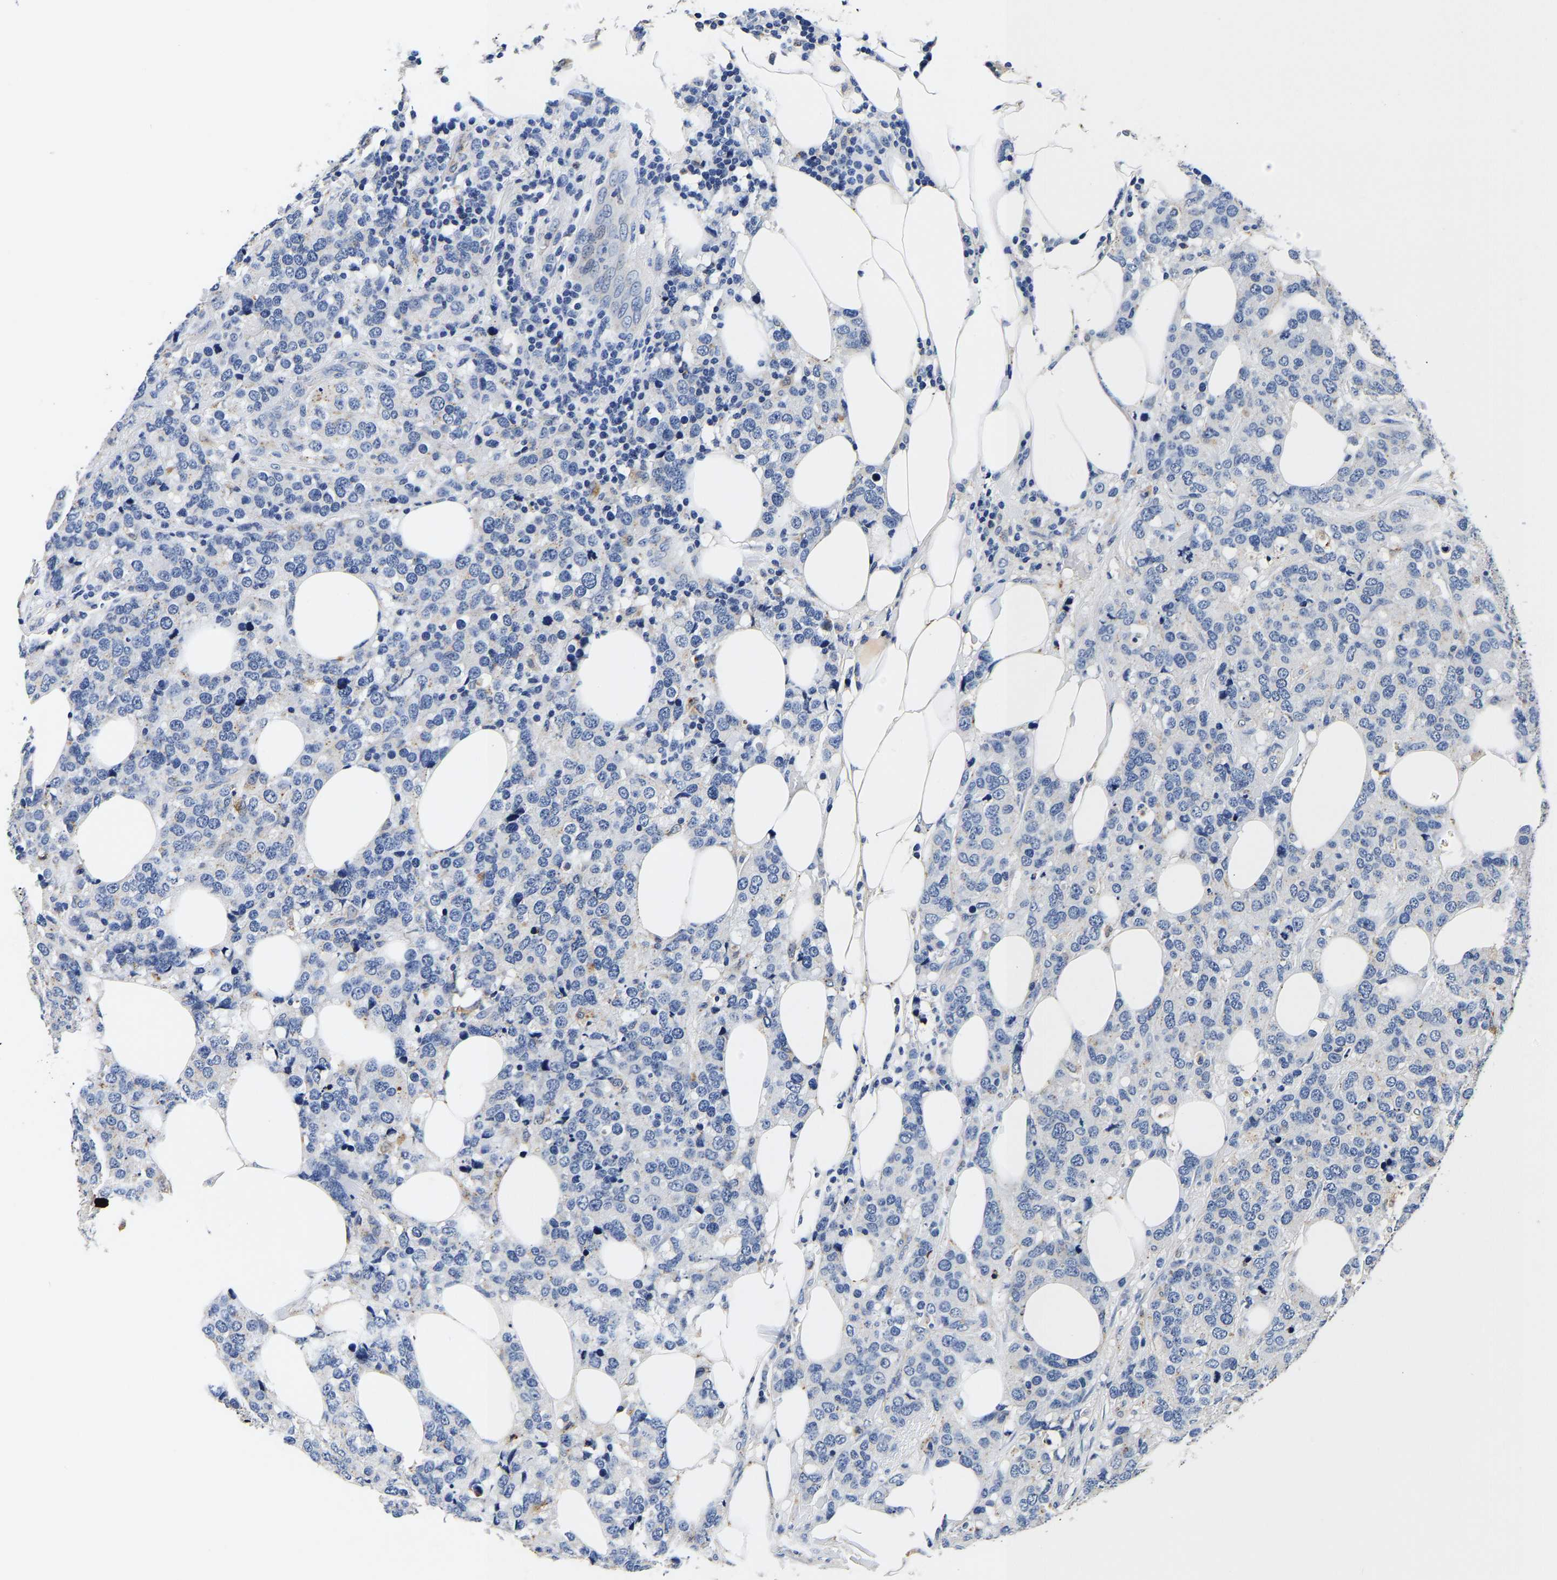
{"staining": {"intensity": "negative", "quantity": "none", "location": "none"}, "tissue": "breast cancer", "cell_type": "Tumor cells", "image_type": "cancer", "snomed": [{"axis": "morphology", "description": "Lobular carcinoma"}, {"axis": "topography", "description": "Breast"}], "caption": "An IHC photomicrograph of breast lobular carcinoma is shown. There is no staining in tumor cells of breast lobular carcinoma.", "gene": "GRN", "patient": {"sex": "female", "age": 59}}